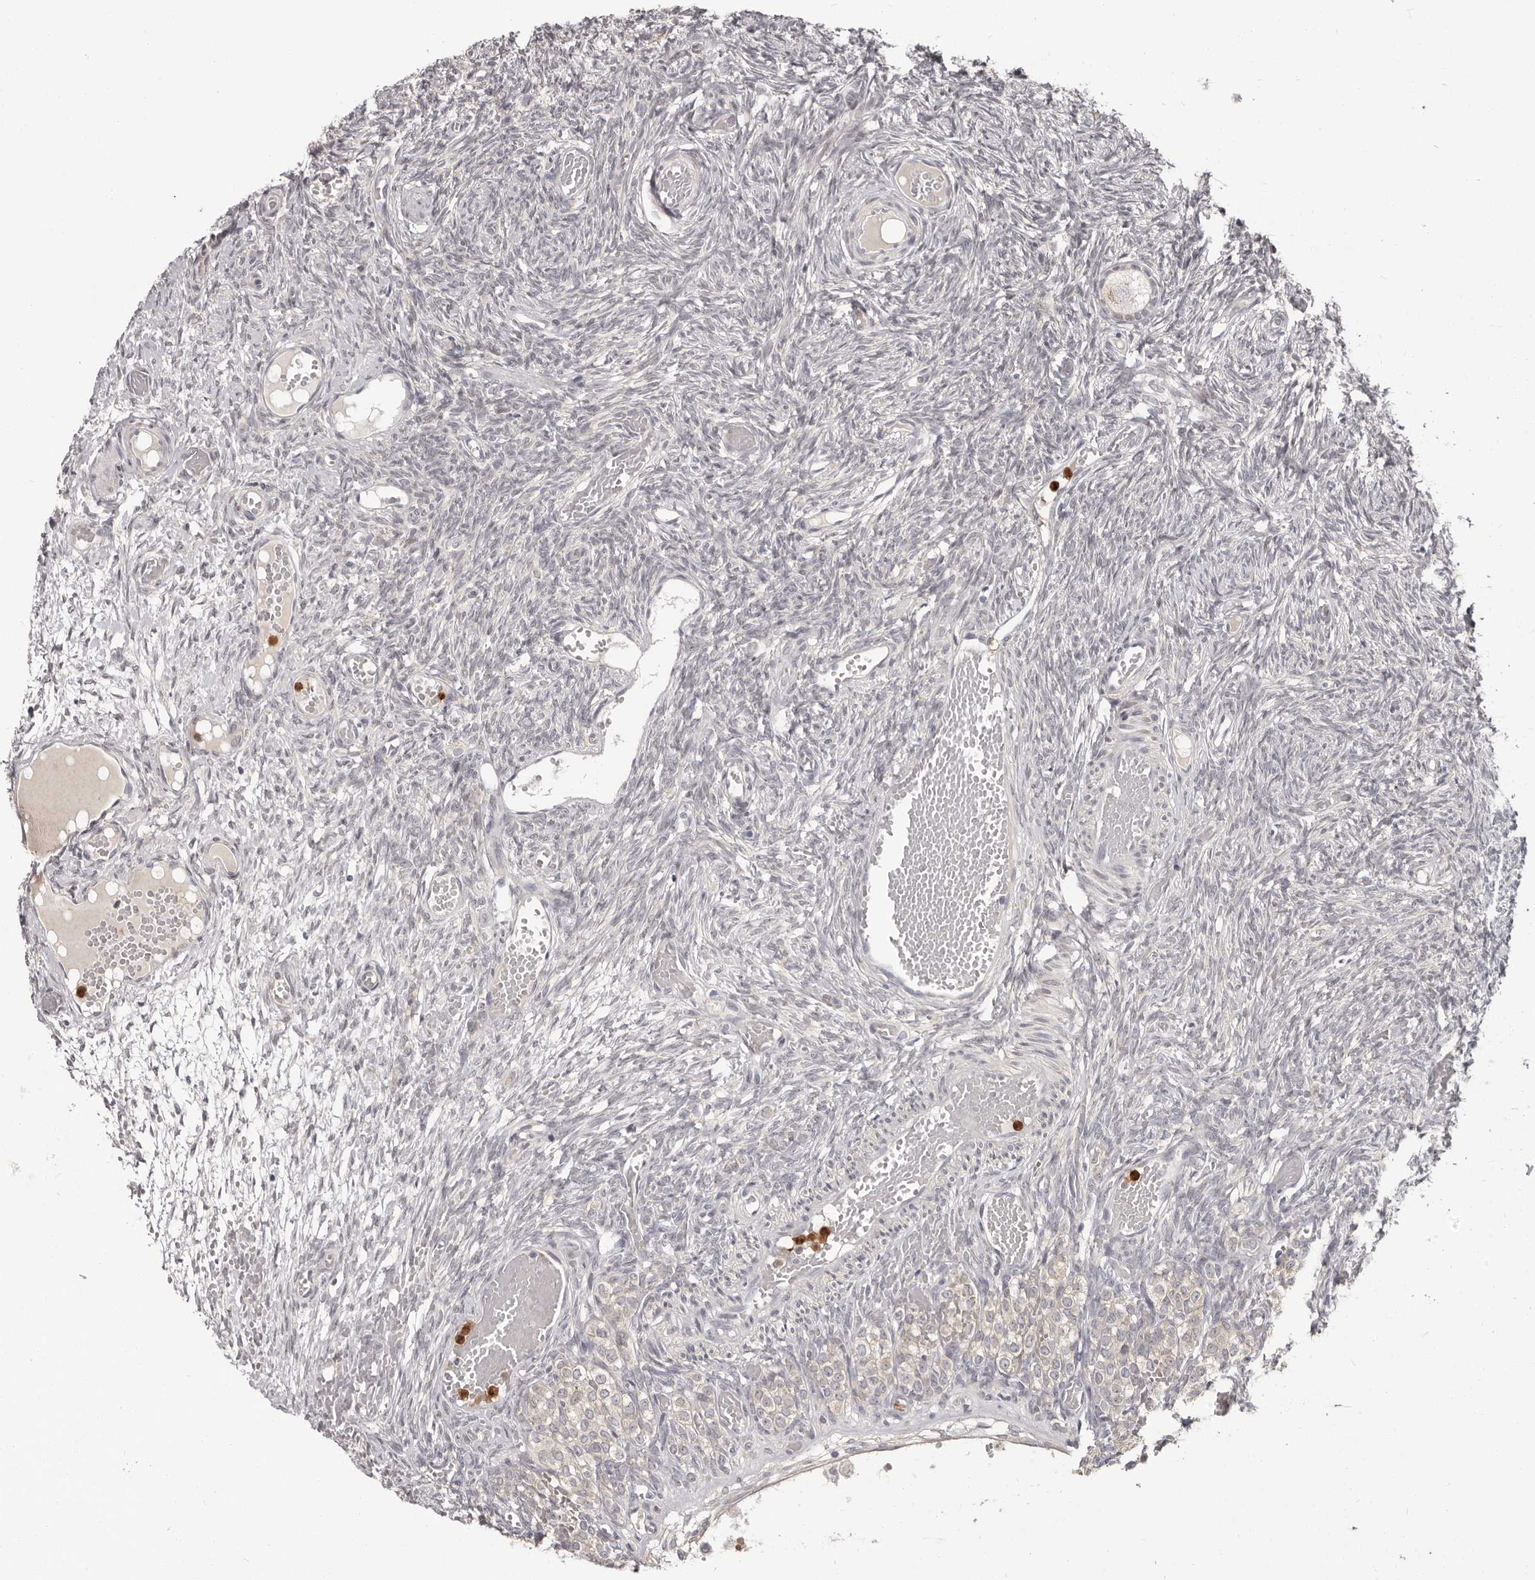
{"staining": {"intensity": "negative", "quantity": "none", "location": "none"}, "tissue": "ovary", "cell_type": "Follicle cells", "image_type": "normal", "snomed": [{"axis": "morphology", "description": "Adenocarcinoma, NOS"}, {"axis": "topography", "description": "Endometrium"}], "caption": "The micrograph exhibits no significant expression in follicle cells of ovary. (DAB IHC with hematoxylin counter stain).", "gene": "GPR157", "patient": {"sex": "female", "age": 32}}